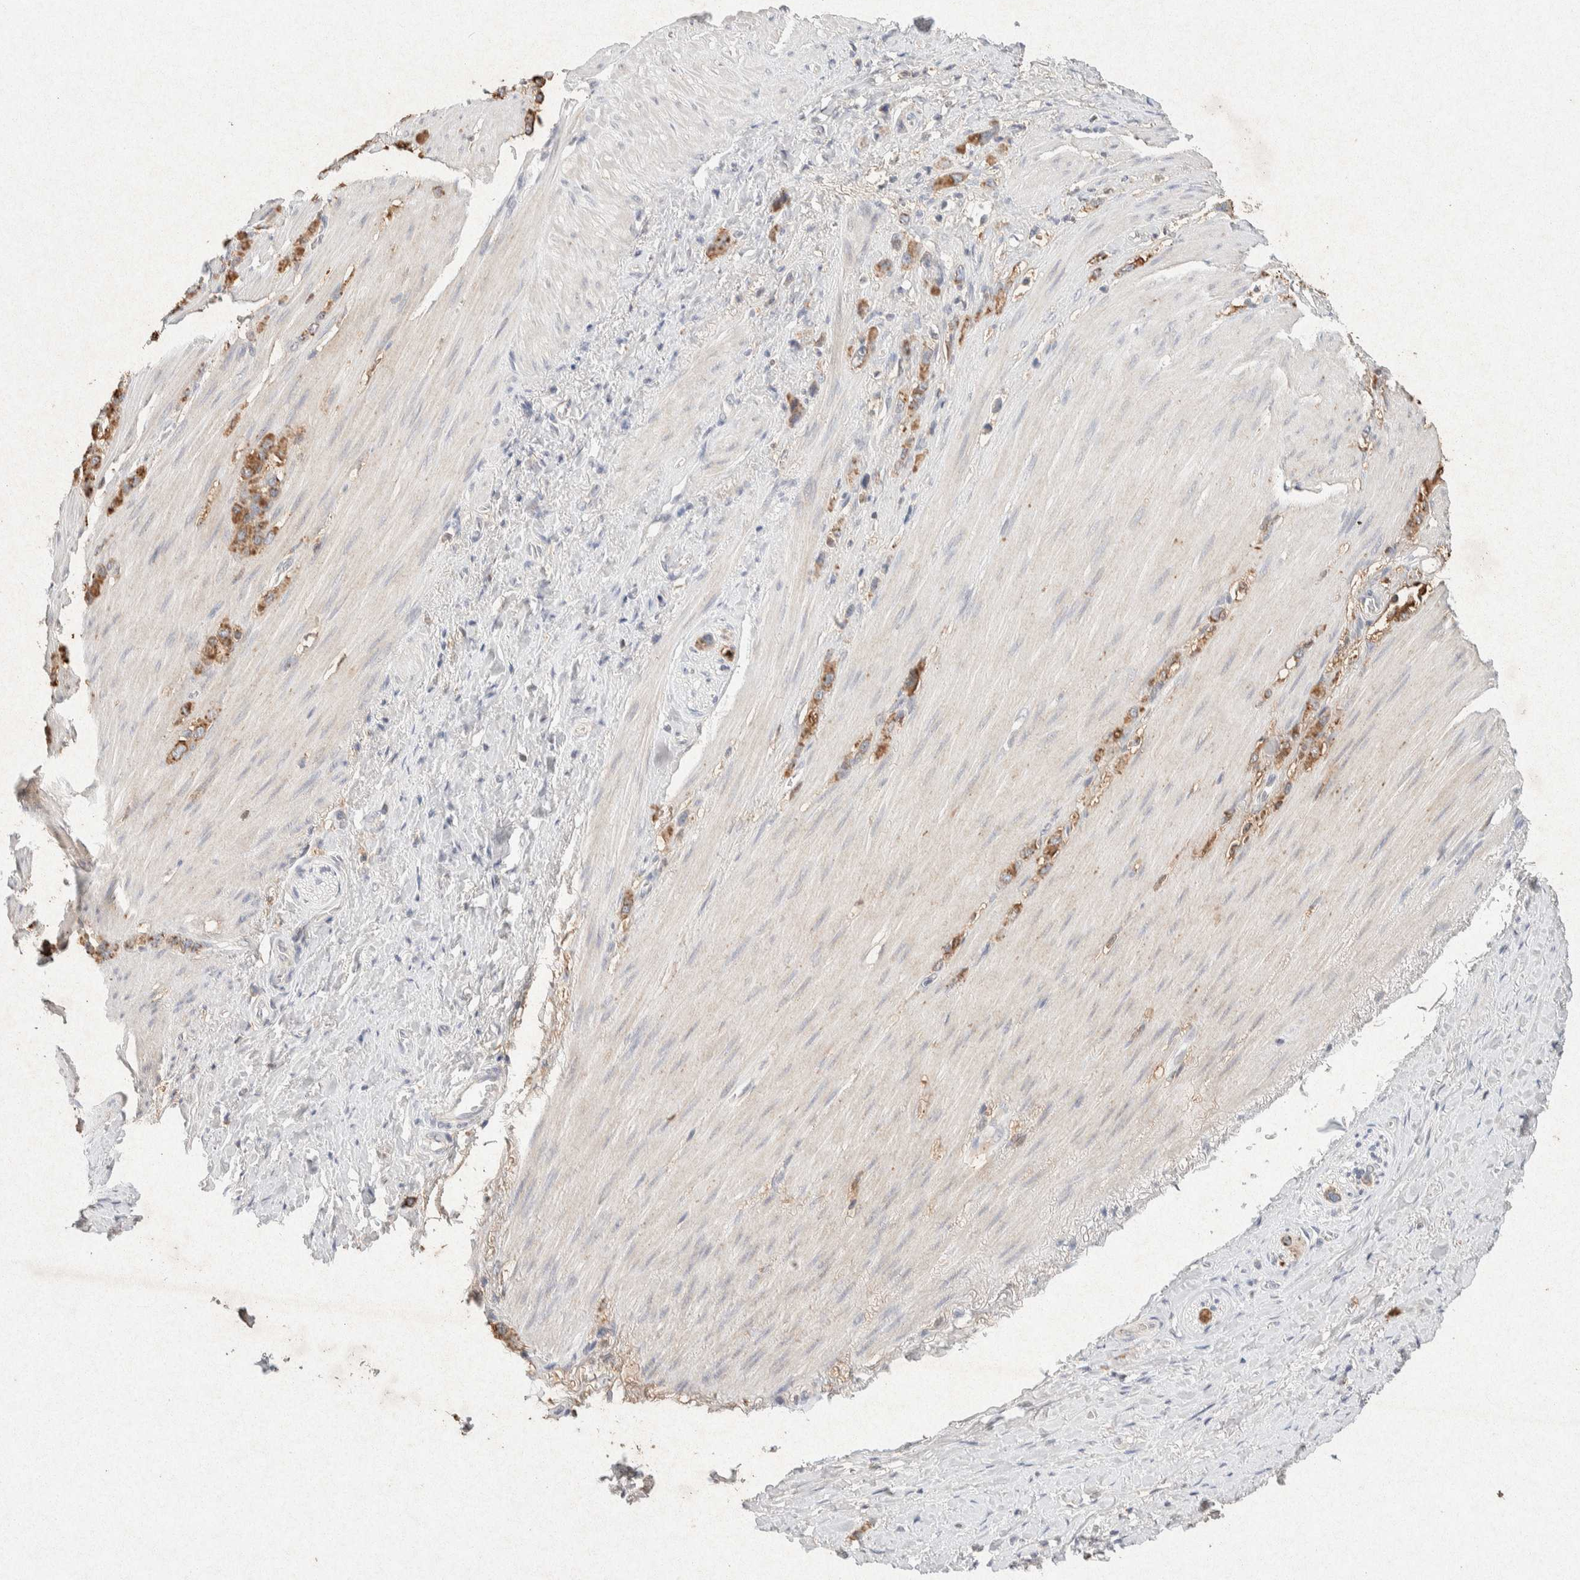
{"staining": {"intensity": "moderate", "quantity": ">75%", "location": "cytoplasmic/membranous"}, "tissue": "stomach cancer", "cell_type": "Tumor cells", "image_type": "cancer", "snomed": [{"axis": "morphology", "description": "Normal tissue, NOS"}, {"axis": "morphology", "description": "Adenocarcinoma, NOS"}, {"axis": "morphology", "description": "Adenocarcinoma, High grade"}, {"axis": "topography", "description": "Stomach, upper"}, {"axis": "topography", "description": "Stomach"}], "caption": "Immunohistochemical staining of high-grade adenocarcinoma (stomach) shows medium levels of moderate cytoplasmic/membranous expression in about >75% of tumor cells. Ihc stains the protein of interest in brown and the nuclei are stained blue.", "gene": "GNAI1", "patient": {"sex": "female", "age": 65}}